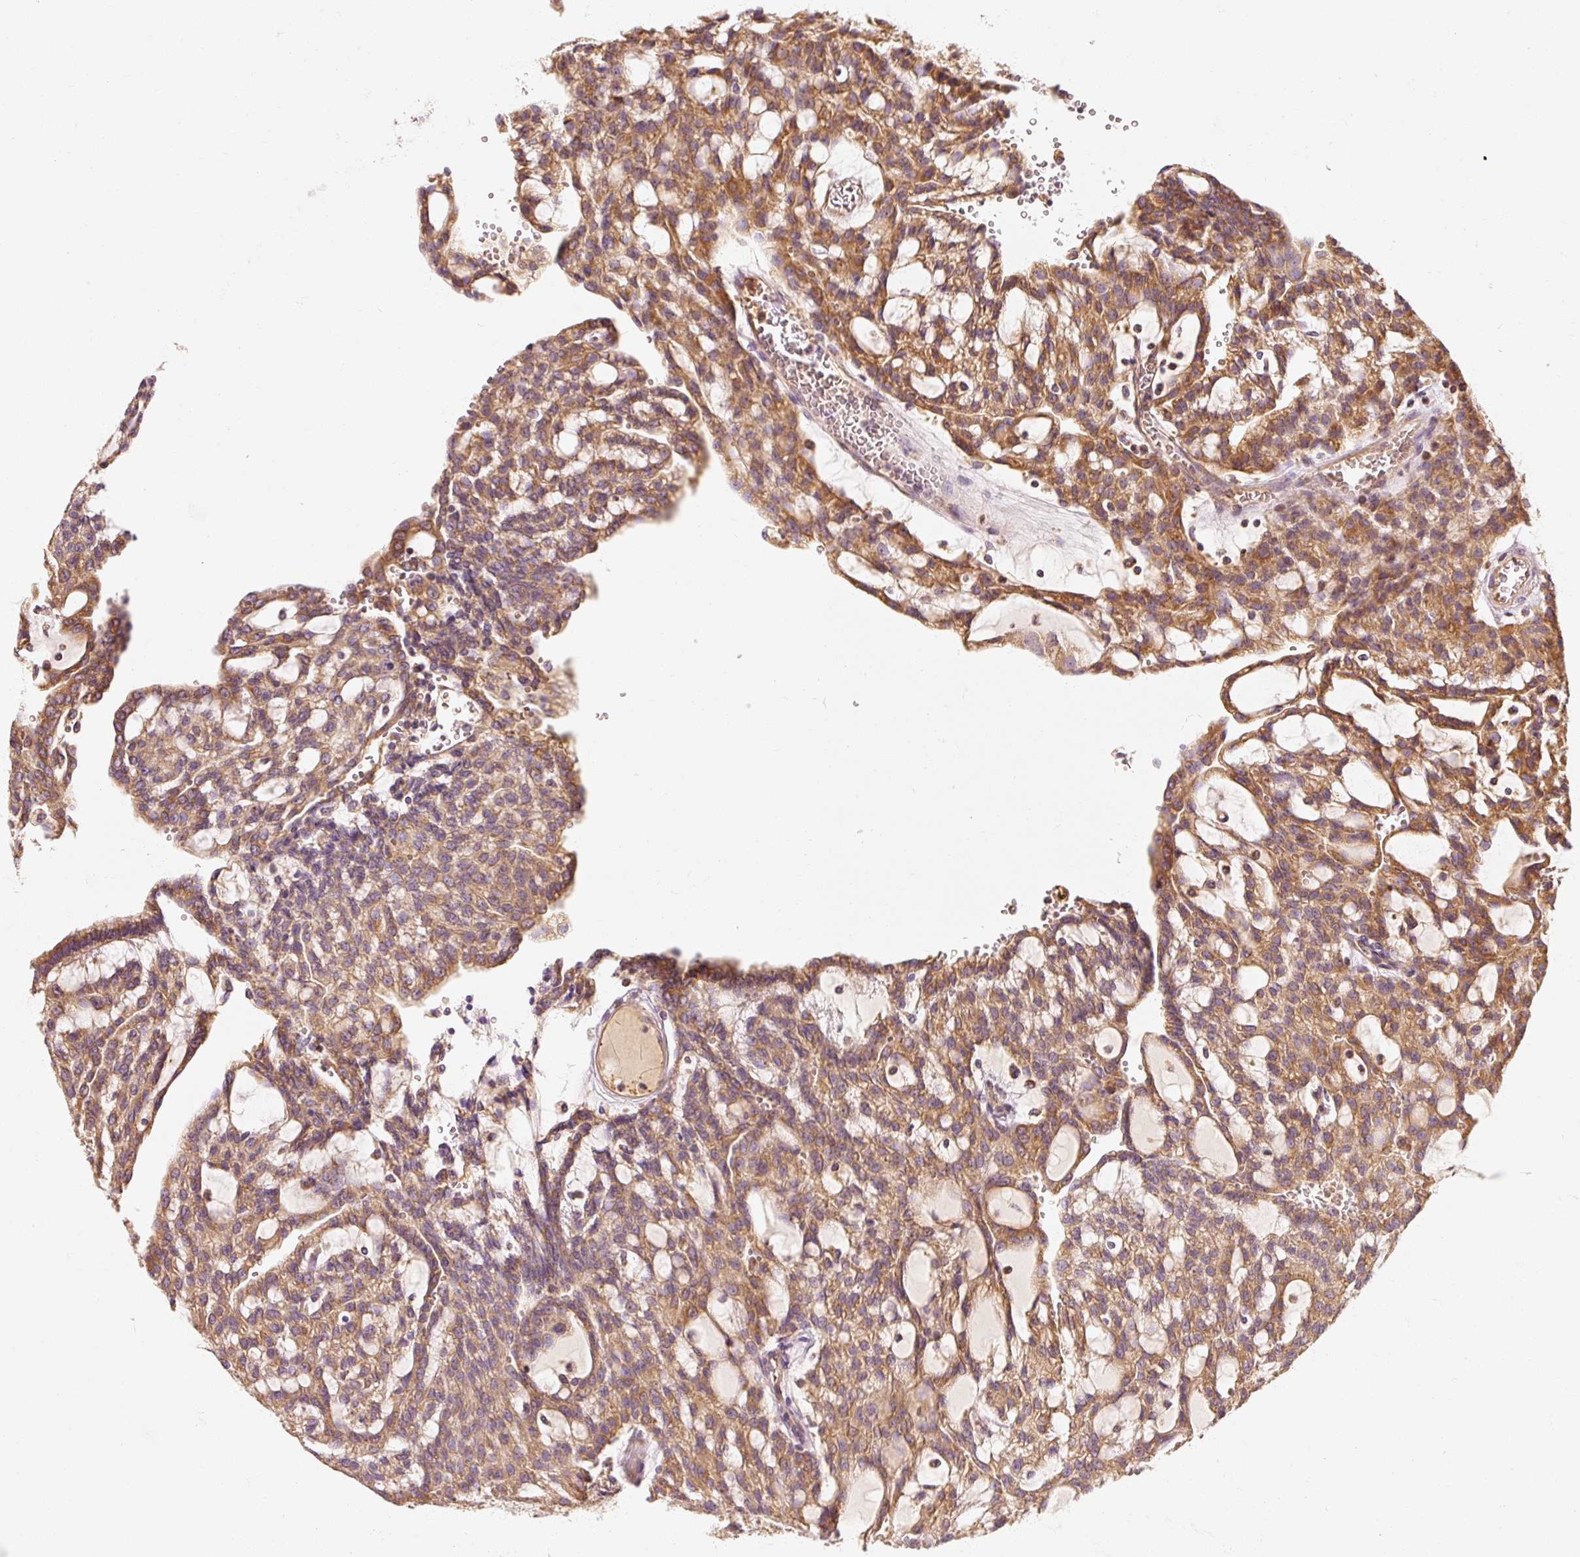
{"staining": {"intensity": "moderate", "quantity": ">75%", "location": "cytoplasmic/membranous"}, "tissue": "renal cancer", "cell_type": "Tumor cells", "image_type": "cancer", "snomed": [{"axis": "morphology", "description": "Adenocarcinoma, NOS"}, {"axis": "topography", "description": "Kidney"}], "caption": "Immunohistochemistry staining of renal cancer, which exhibits medium levels of moderate cytoplasmic/membranous staining in approximately >75% of tumor cells indicating moderate cytoplasmic/membranous protein positivity. The staining was performed using DAB (3,3'-diaminobenzidine) (brown) for protein detection and nuclei were counterstained in hematoxylin (blue).", "gene": "TOMM40", "patient": {"sex": "male", "age": 63}}